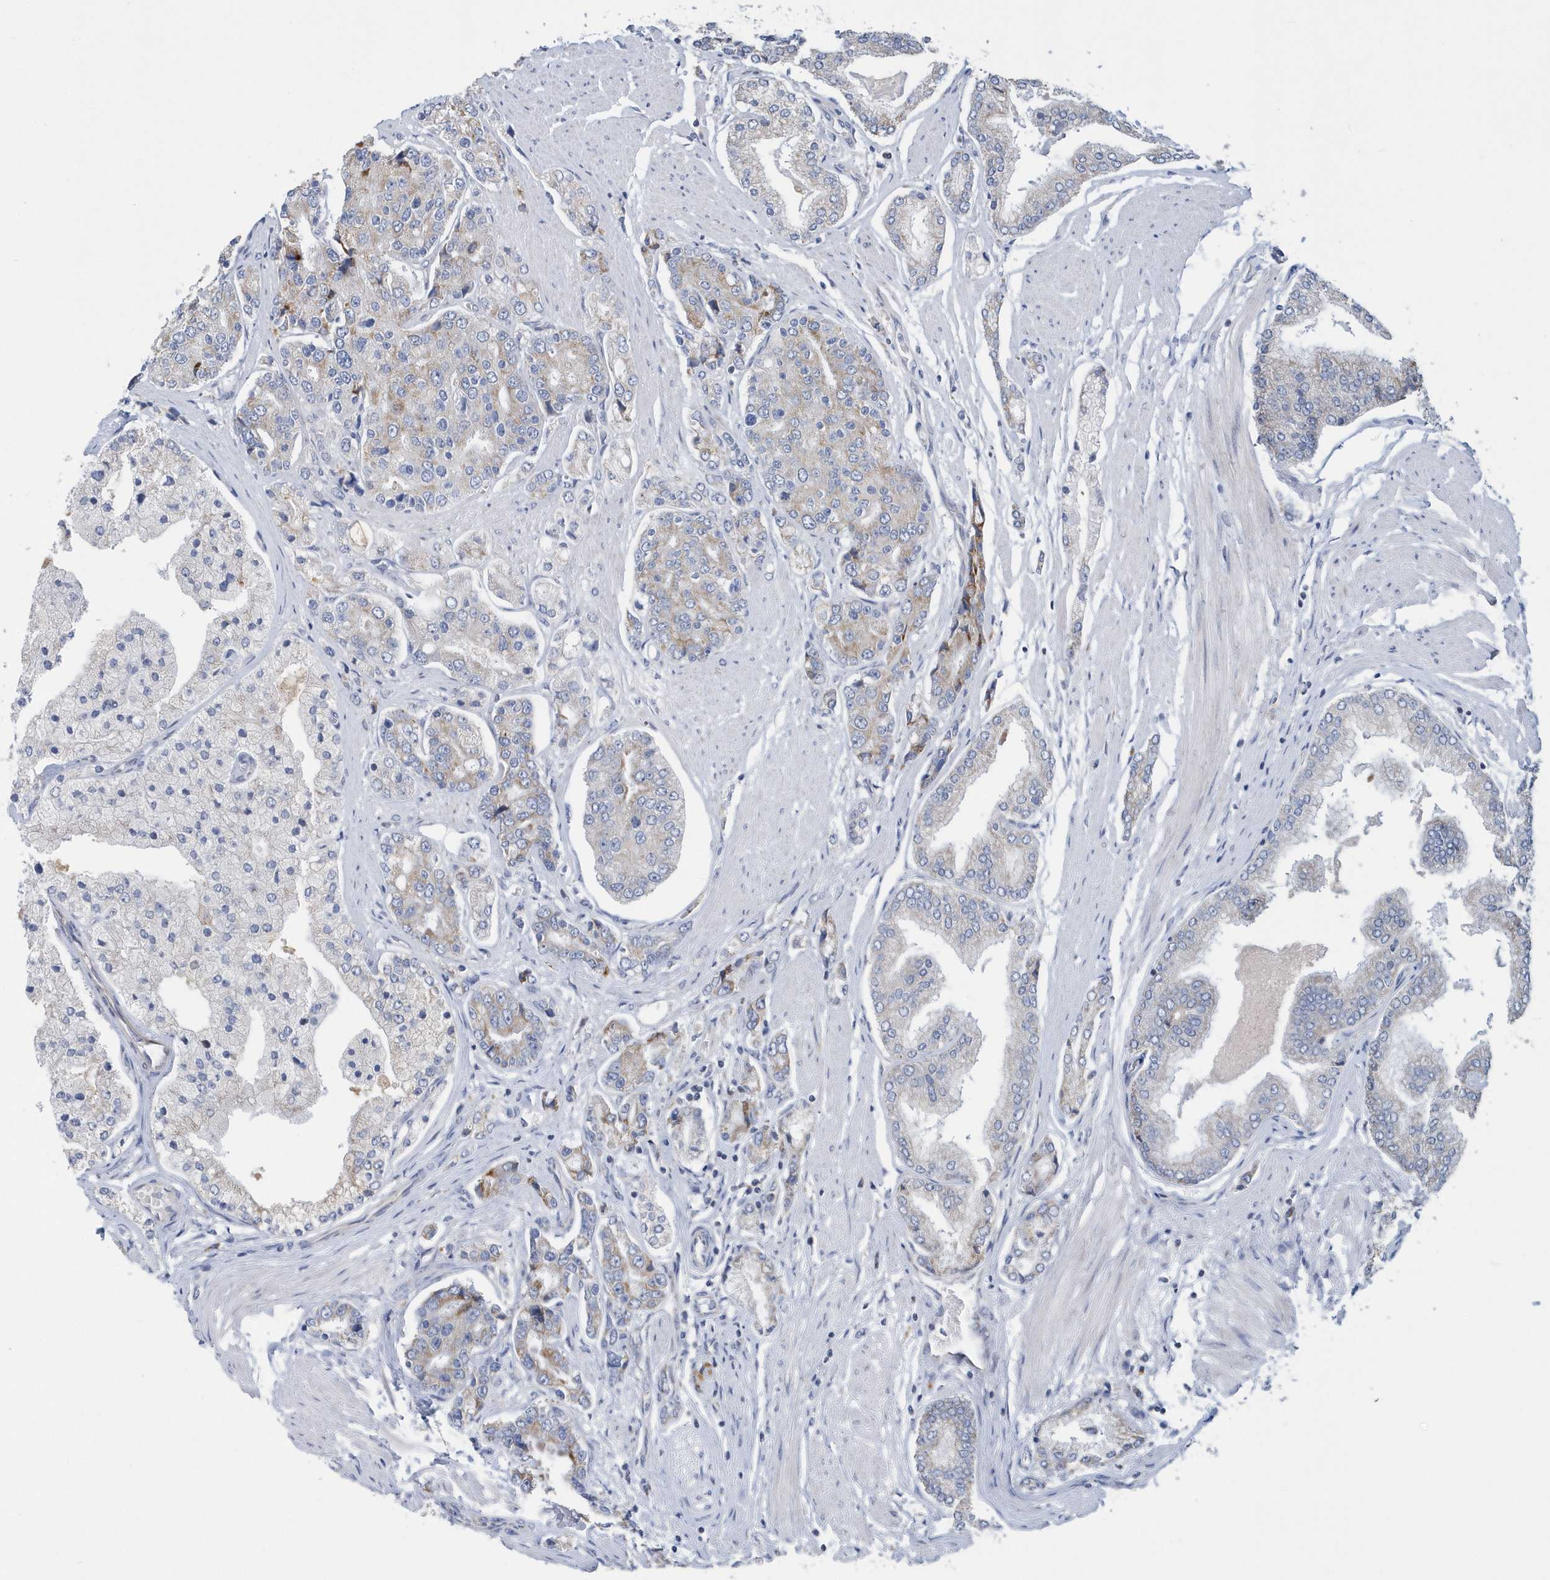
{"staining": {"intensity": "moderate", "quantity": "<25%", "location": "cytoplasmic/membranous"}, "tissue": "prostate cancer", "cell_type": "Tumor cells", "image_type": "cancer", "snomed": [{"axis": "morphology", "description": "Adenocarcinoma, High grade"}, {"axis": "topography", "description": "Prostate"}], "caption": "This is an image of immunohistochemistry (IHC) staining of adenocarcinoma (high-grade) (prostate), which shows moderate staining in the cytoplasmic/membranous of tumor cells.", "gene": "VWA5B2", "patient": {"sex": "male", "age": 50}}